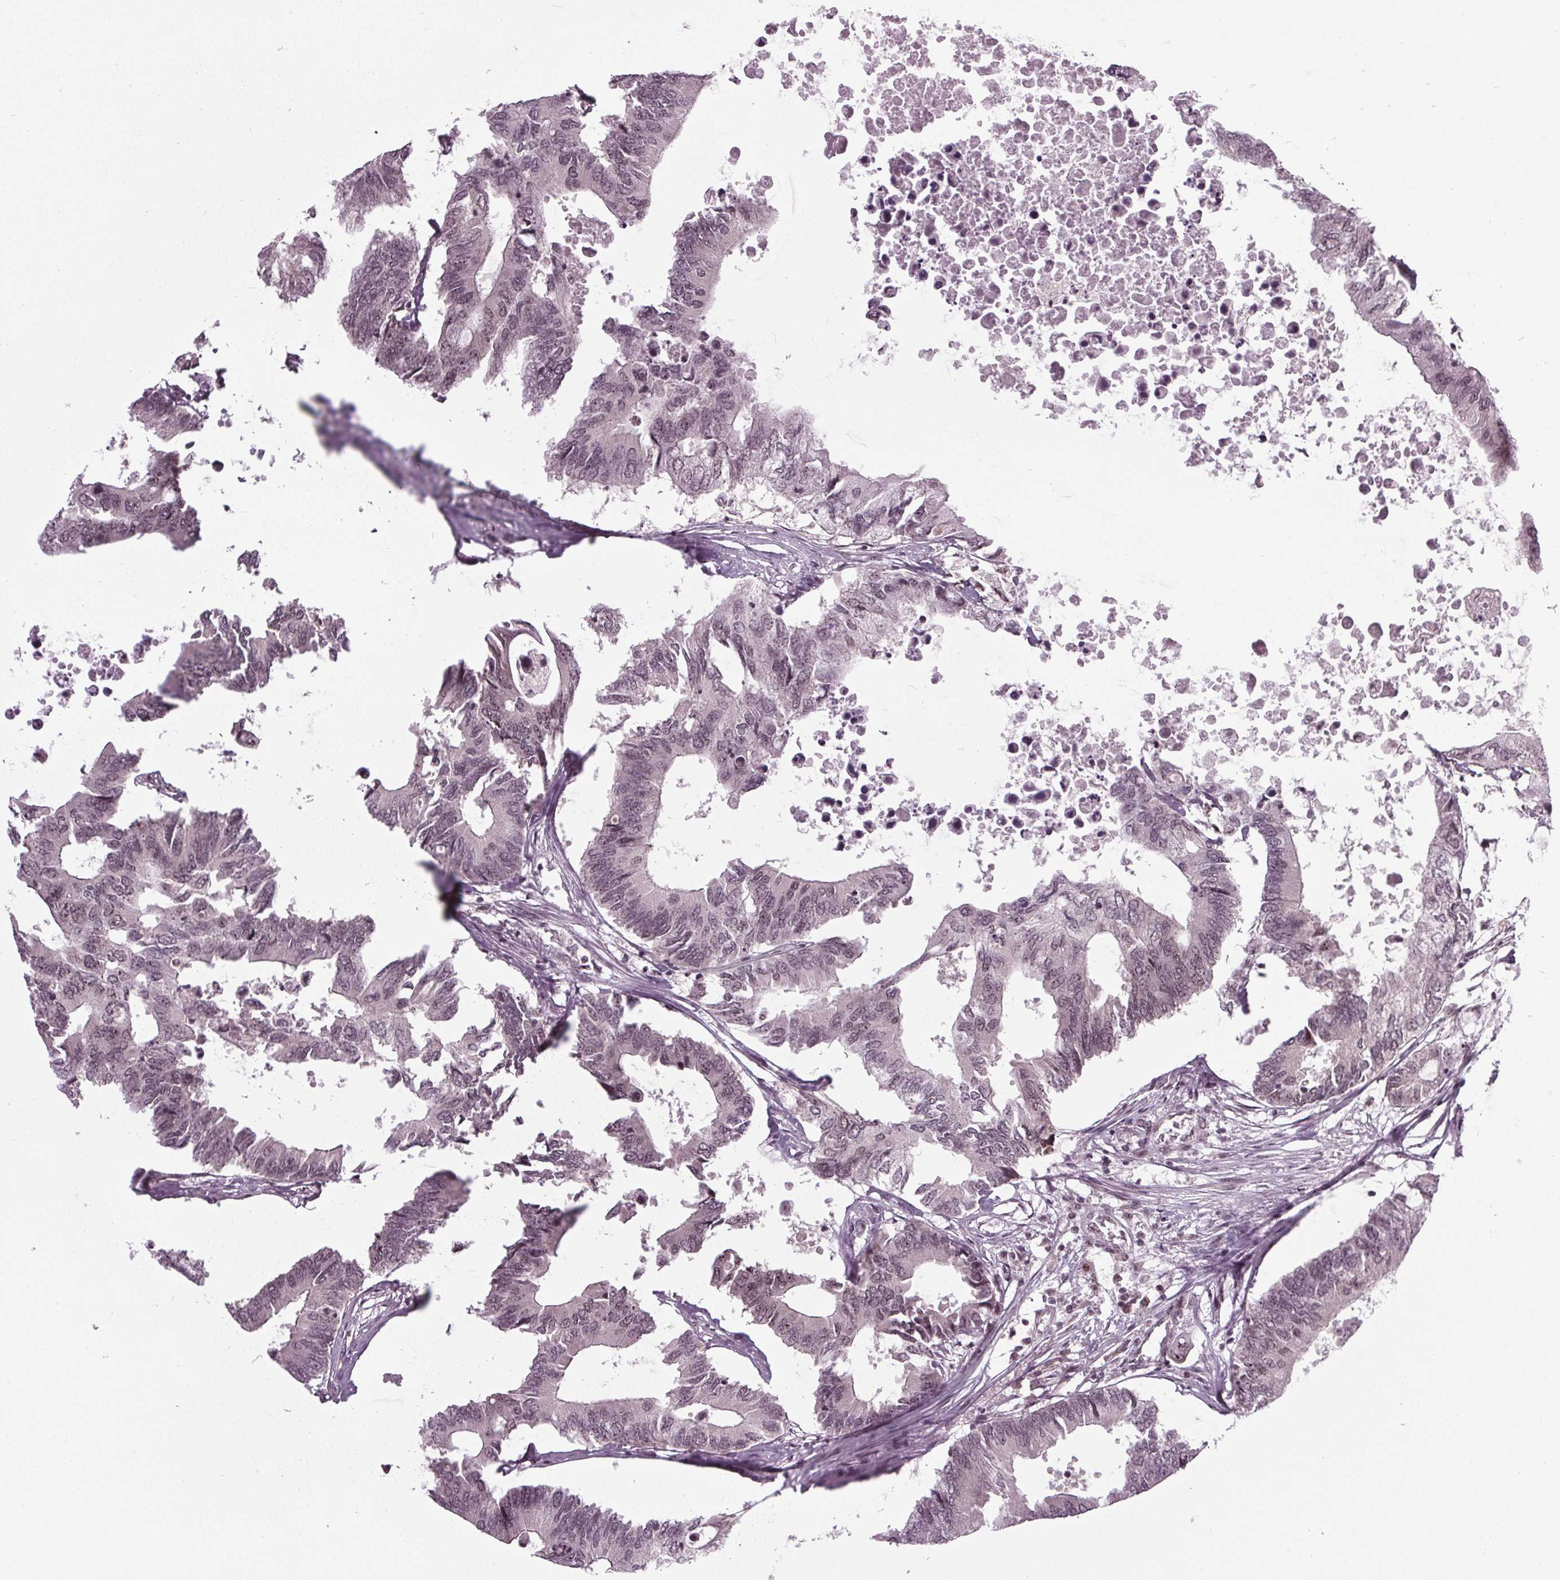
{"staining": {"intensity": "weak", "quantity": "25%-75%", "location": "nuclear"}, "tissue": "colorectal cancer", "cell_type": "Tumor cells", "image_type": "cancer", "snomed": [{"axis": "morphology", "description": "Adenocarcinoma, NOS"}, {"axis": "topography", "description": "Colon"}], "caption": "Immunohistochemistry (IHC) histopathology image of adenocarcinoma (colorectal) stained for a protein (brown), which displays low levels of weak nuclear expression in approximately 25%-75% of tumor cells.", "gene": "DDX41", "patient": {"sex": "male", "age": 71}}